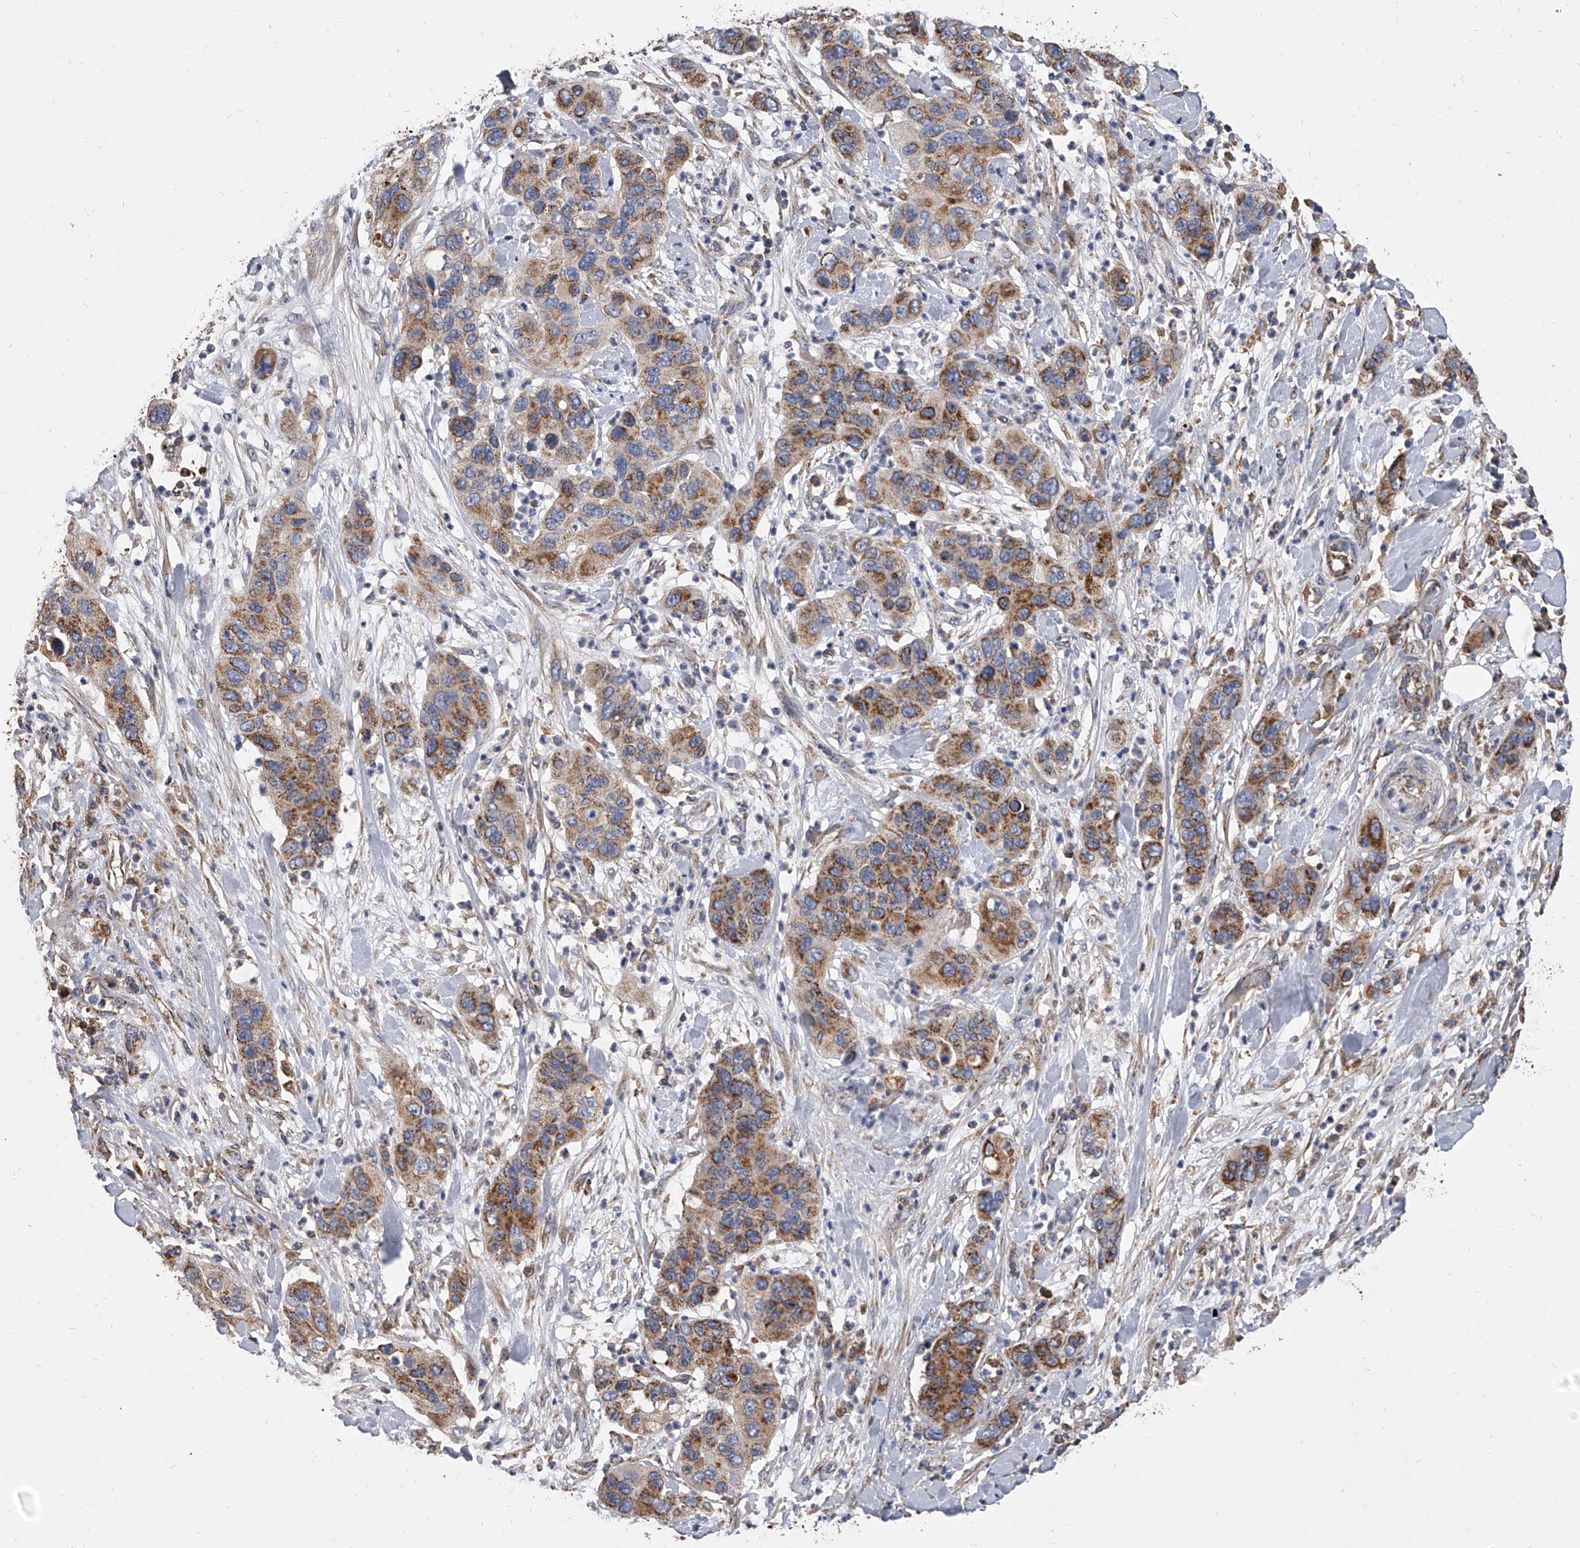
{"staining": {"intensity": "moderate", "quantity": ">75%", "location": "cytoplasmic/membranous"}, "tissue": "pancreatic cancer", "cell_type": "Tumor cells", "image_type": "cancer", "snomed": [{"axis": "morphology", "description": "Adenocarcinoma, NOS"}, {"axis": "topography", "description": "Pancreas"}], "caption": "Adenocarcinoma (pancreatic) tissue reveals moderate cytoplasmic/membranous staining in about >75% of tumor cells, visualized by immunohistochemistry. (Brightfield microscopy of DAB IHC at high magnification).", "gene": "MRPL28", "patient": {"sex": "female", "age": 71}}